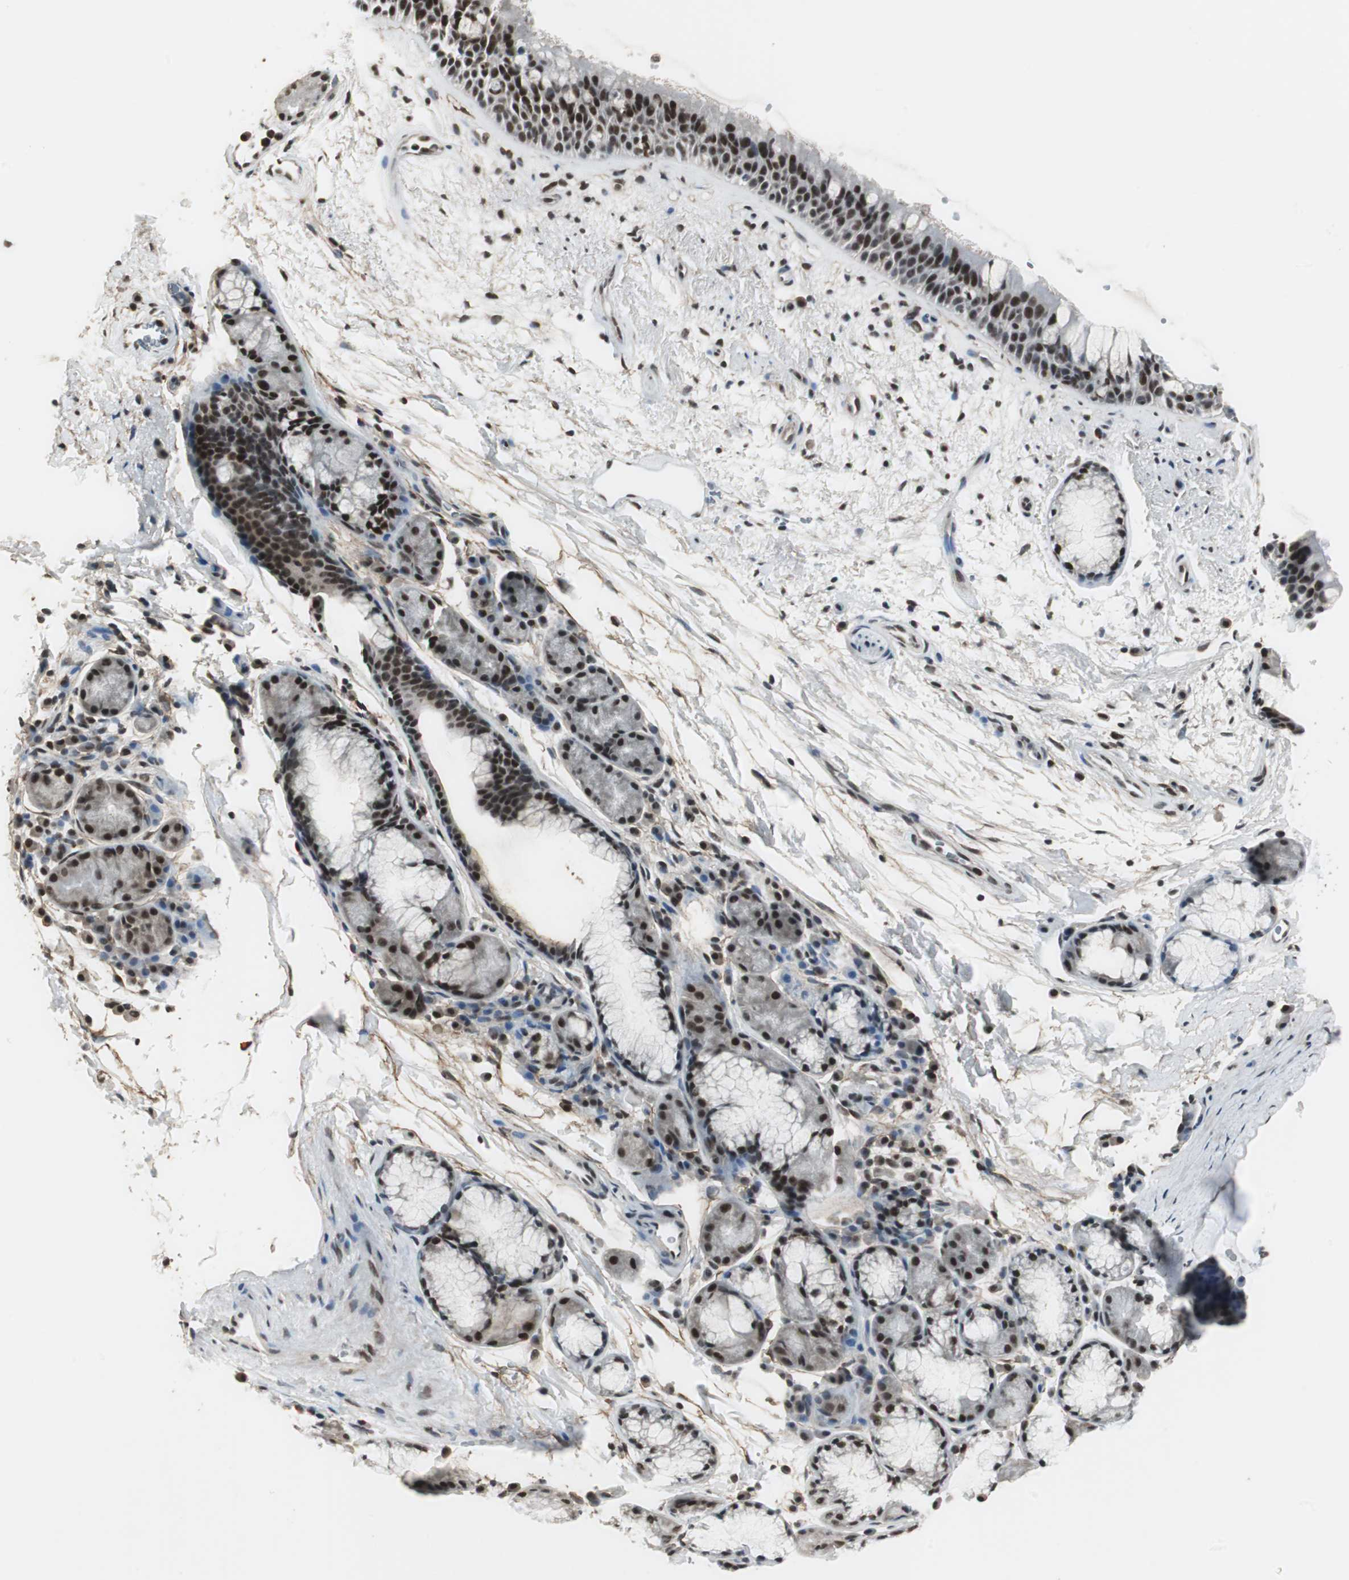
{"staining": {"intensity": "strong", "quantity": ">75%", "location": "nuclear"}, "tissue": "bronchus", "cell_type": "Respiratory epithelial cells", "image_type": "normal", "snomed": [{"axis": "morphology", "description": "Normal tissue, NOS"}, {"axis": "topography", "description": "Bronchus"}], "caption": "The image demonstrates staining of benign bronchus, revealing strong nuclear protein staining (brown color) within respiratory epithelial cells.", "gene": "MKX", "patient": {"sex": "female", "age": 54}}